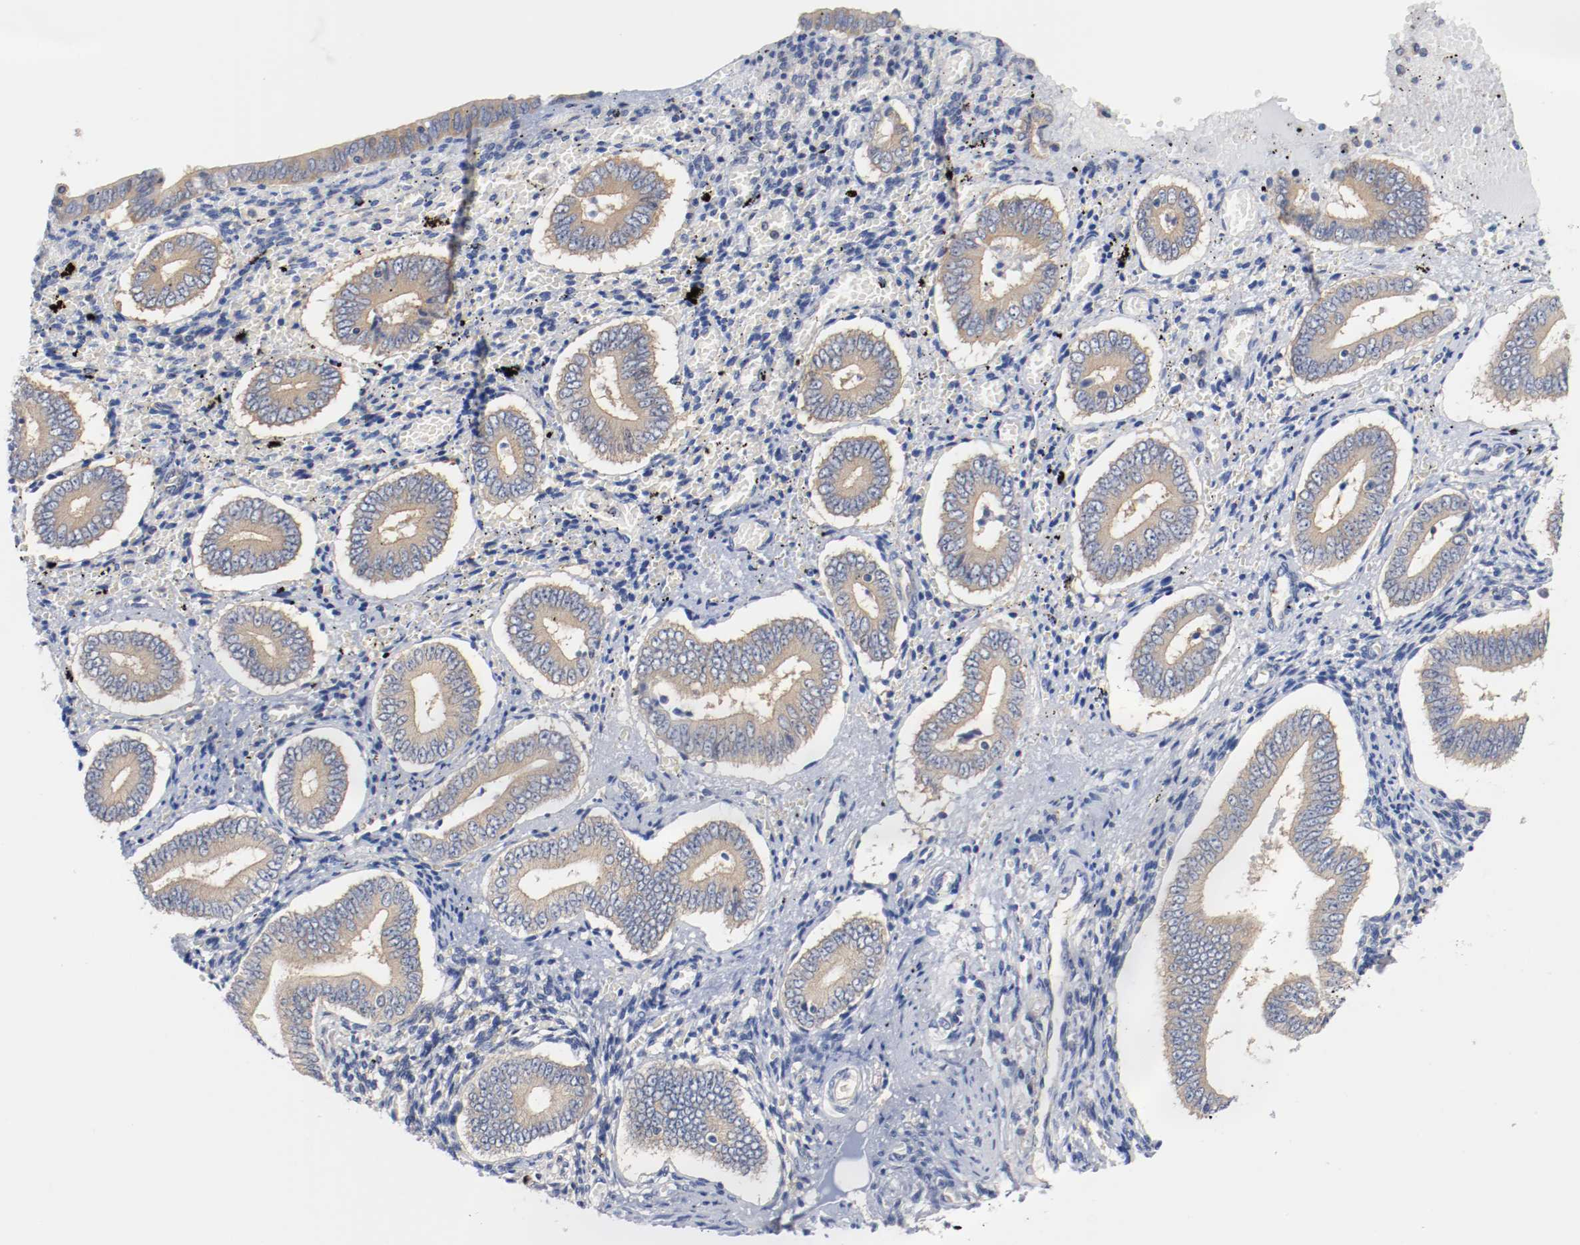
{"staining": {"intensity": "negative", "quantity": "none", "location": "none"}, "tissue": "endometrium", "cell_type": "Cells in endometrial stroma", "image_type": "normal", "snomed": [{"axis": "morphology", "description": "Normal tissue, NOS"}, {"axis": "topography", "description": "Endometrium"}], "caption": "IHC histopathology image of unremarkable endometrium stained for a protein (brown), which demonstrates no expression in cells in endometrial stroma.", "gene": "HGS", "patient": {"sex": "female", "age": 42}}